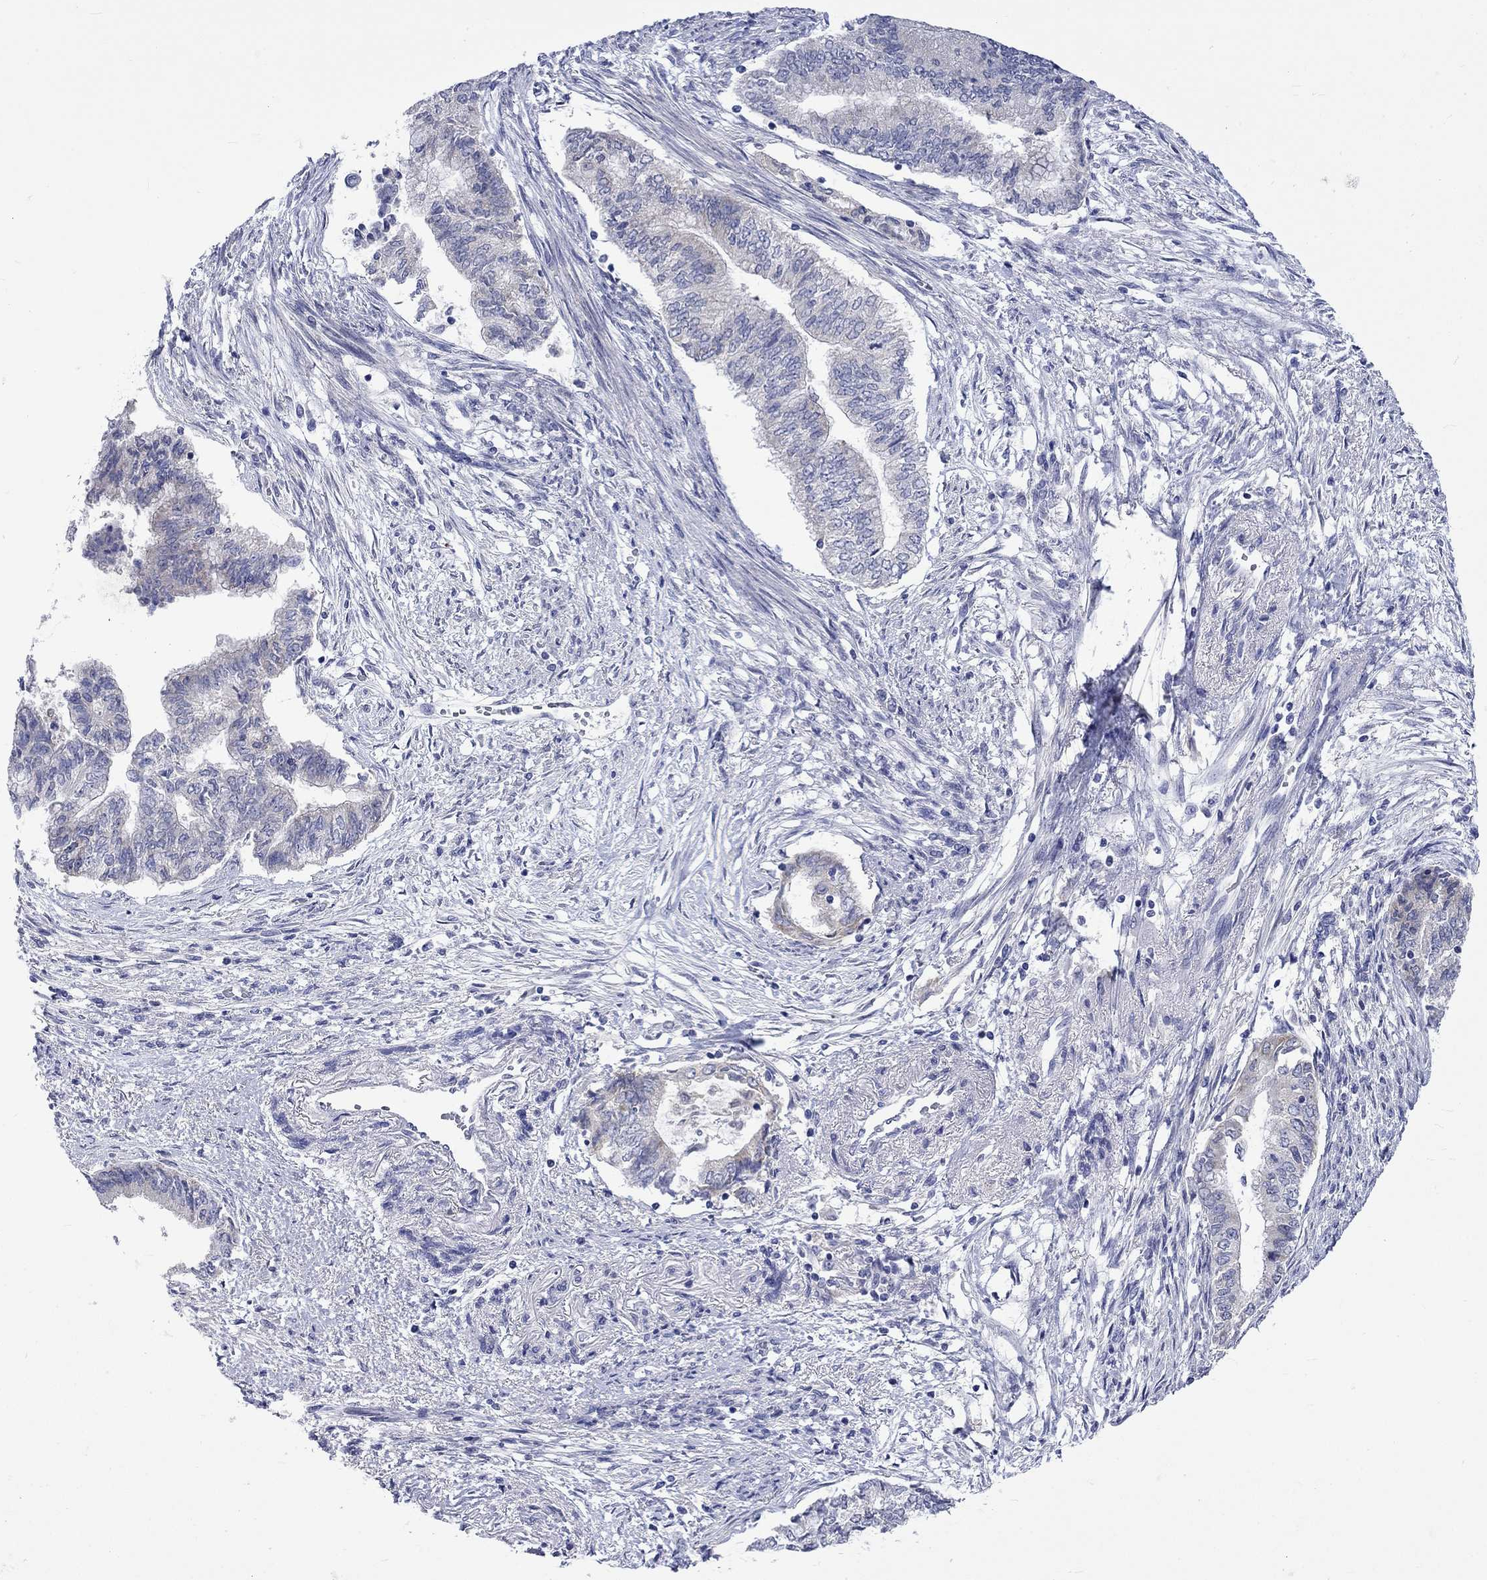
{"staining": {"intensity": "negative", "quantity": "none", "location": "none"}, "tissue": "endometrial cancer", "cell_type": "Tumor cells", "image_type": "cancer", "snomed": [{"axis": "morphology", "description": "Adenocarcinoma, NOS"}, {"axis": "topography", "description": "Endometrium"}], "caption": "Protein analysis of adenocarcinoma (endometrial) demonstrates no significant expression in tumor cells.", "gene": "CERS1", "patient": {"sex": "female", "age": 65}}